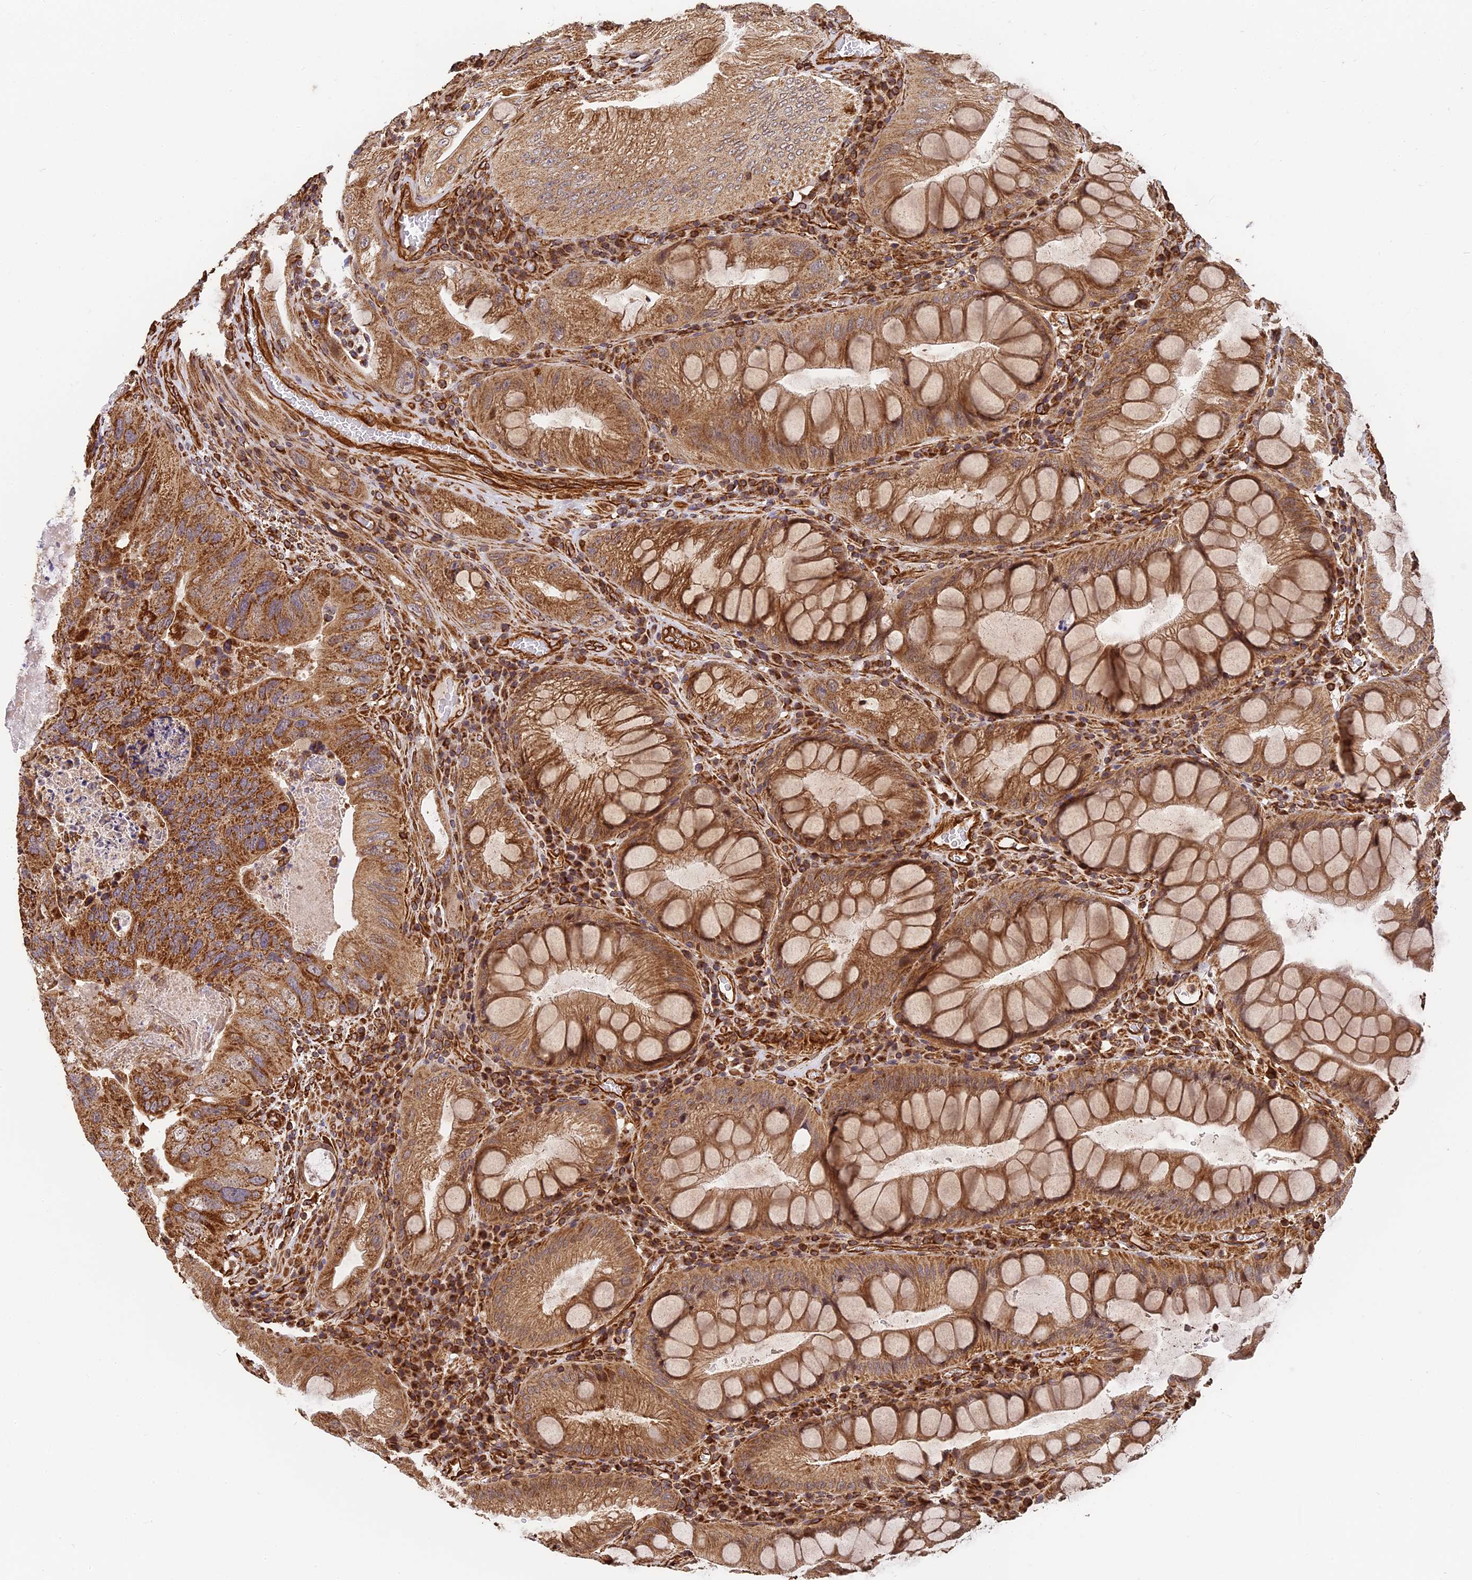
{"staining": {"intensity": "moderate", "quantity": ">75%", "location": "cytoplasmic/membranous"}, "tissue": "colorectal cancer", "cell_type": "Tumor cells", "image_type": "cancer", "snomed": [{"axis": "morphology", "description": "Adenocarcinoma, NOS"}, {"axis": "topography", "description": "Rectum"}], "caption": "Colorectal adenocarcinoma was stained to show a protein in brown. There is medium levels of moderate cytoplasmic/membranous positivity in approximately >75% of tumor cells.", "gene": "DSTYK", "patient": {"sex": "male", "age": 63}}